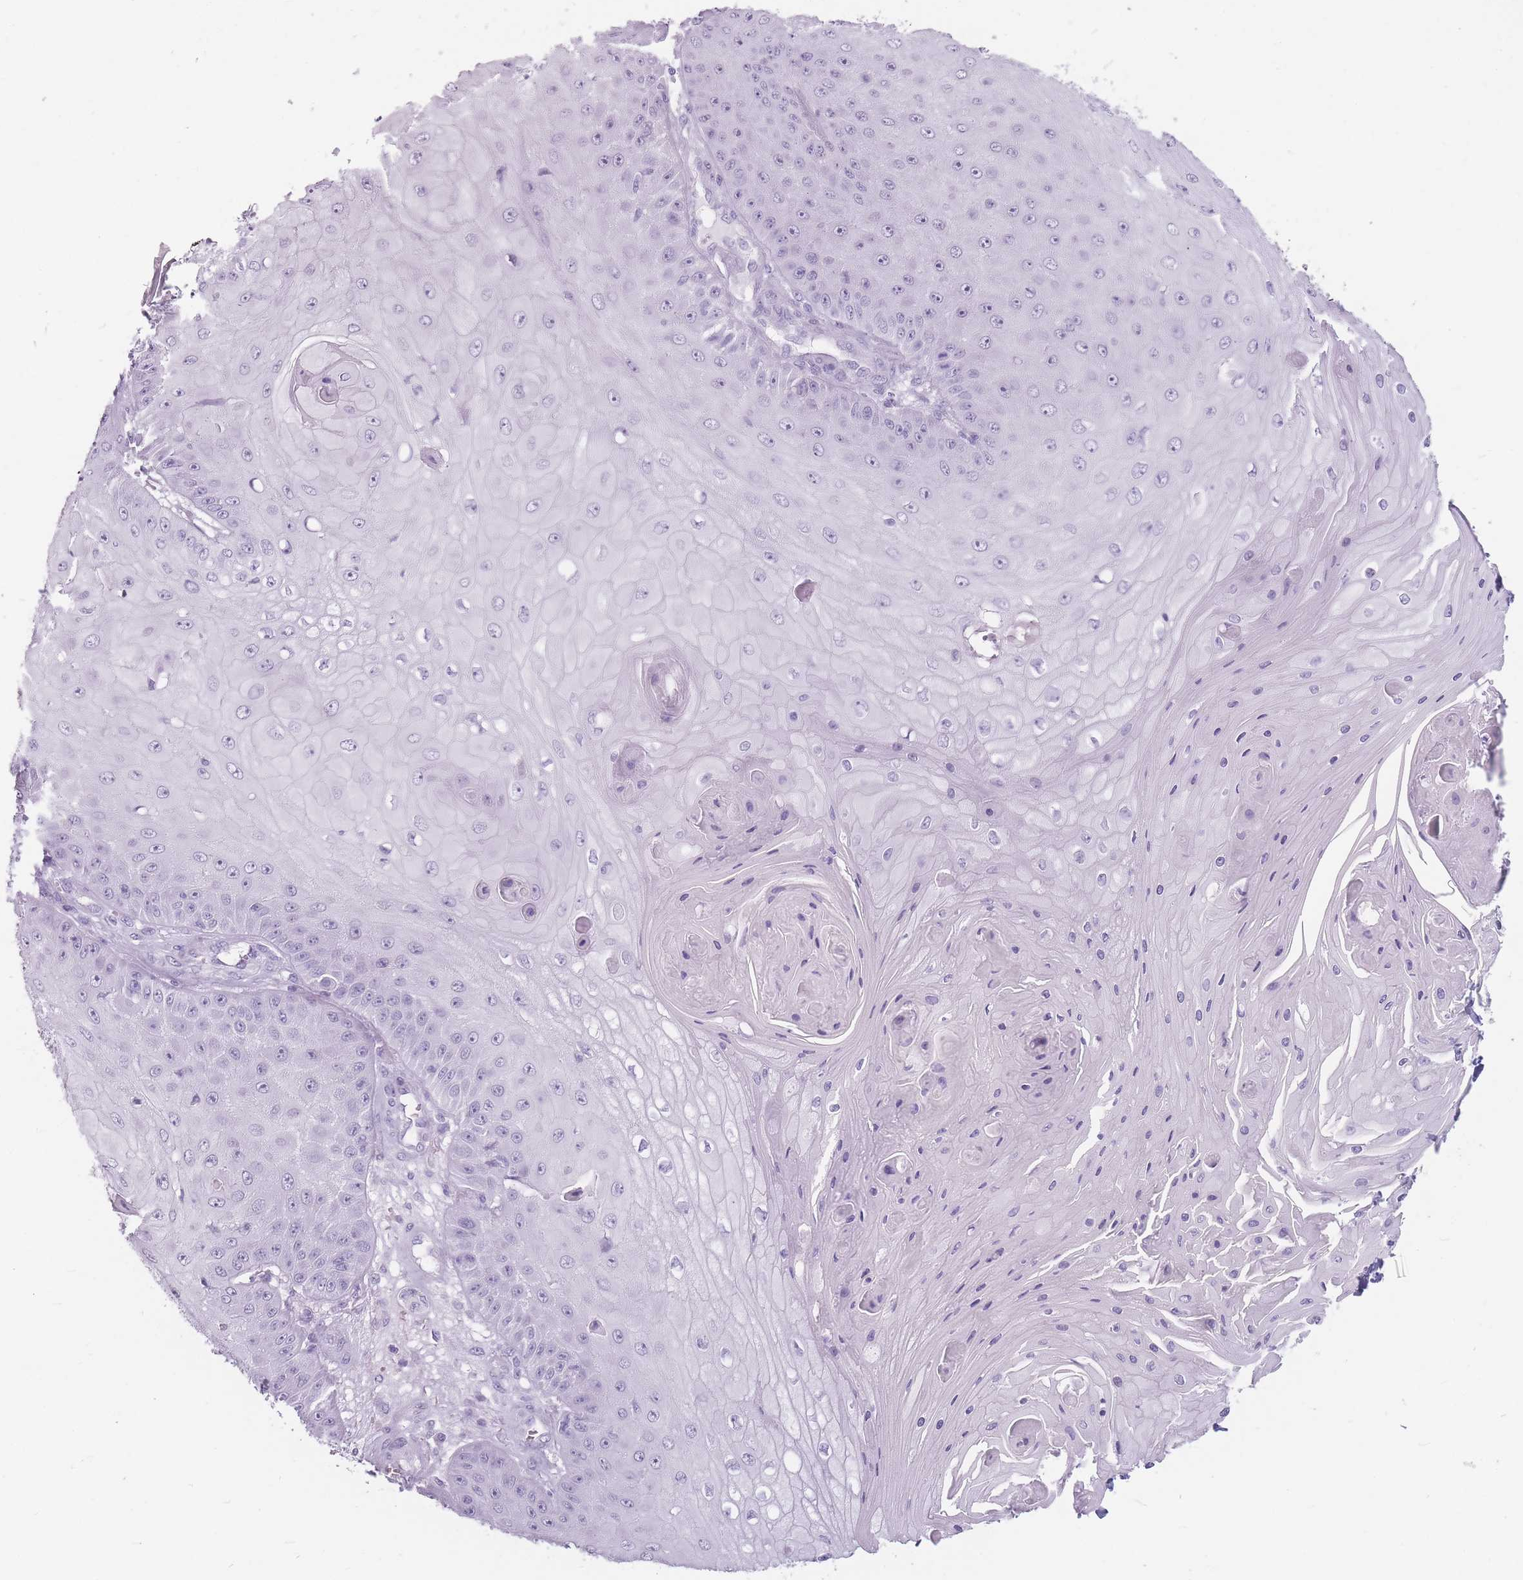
{"staining": {"intensity": "negative", "quantity": "none", "location": "none"}, "tissue": "skin cancer", "cell_type": "Tumor cells", "image_type": "cancer", "snomed": [{"axis": "morphology", "description": "Squamous cell carcinoma, NOS"}, {"axis": "topography", "description": "Skin"}], "caption": "A high-resolution micrograph shows immunohistochemistry staining of skin cancer (squamous cell carcinoma), which shows no significant positivity in tumor cells.", "gene": "CCNO", "patient": {"sex": "male", "age": 70}}